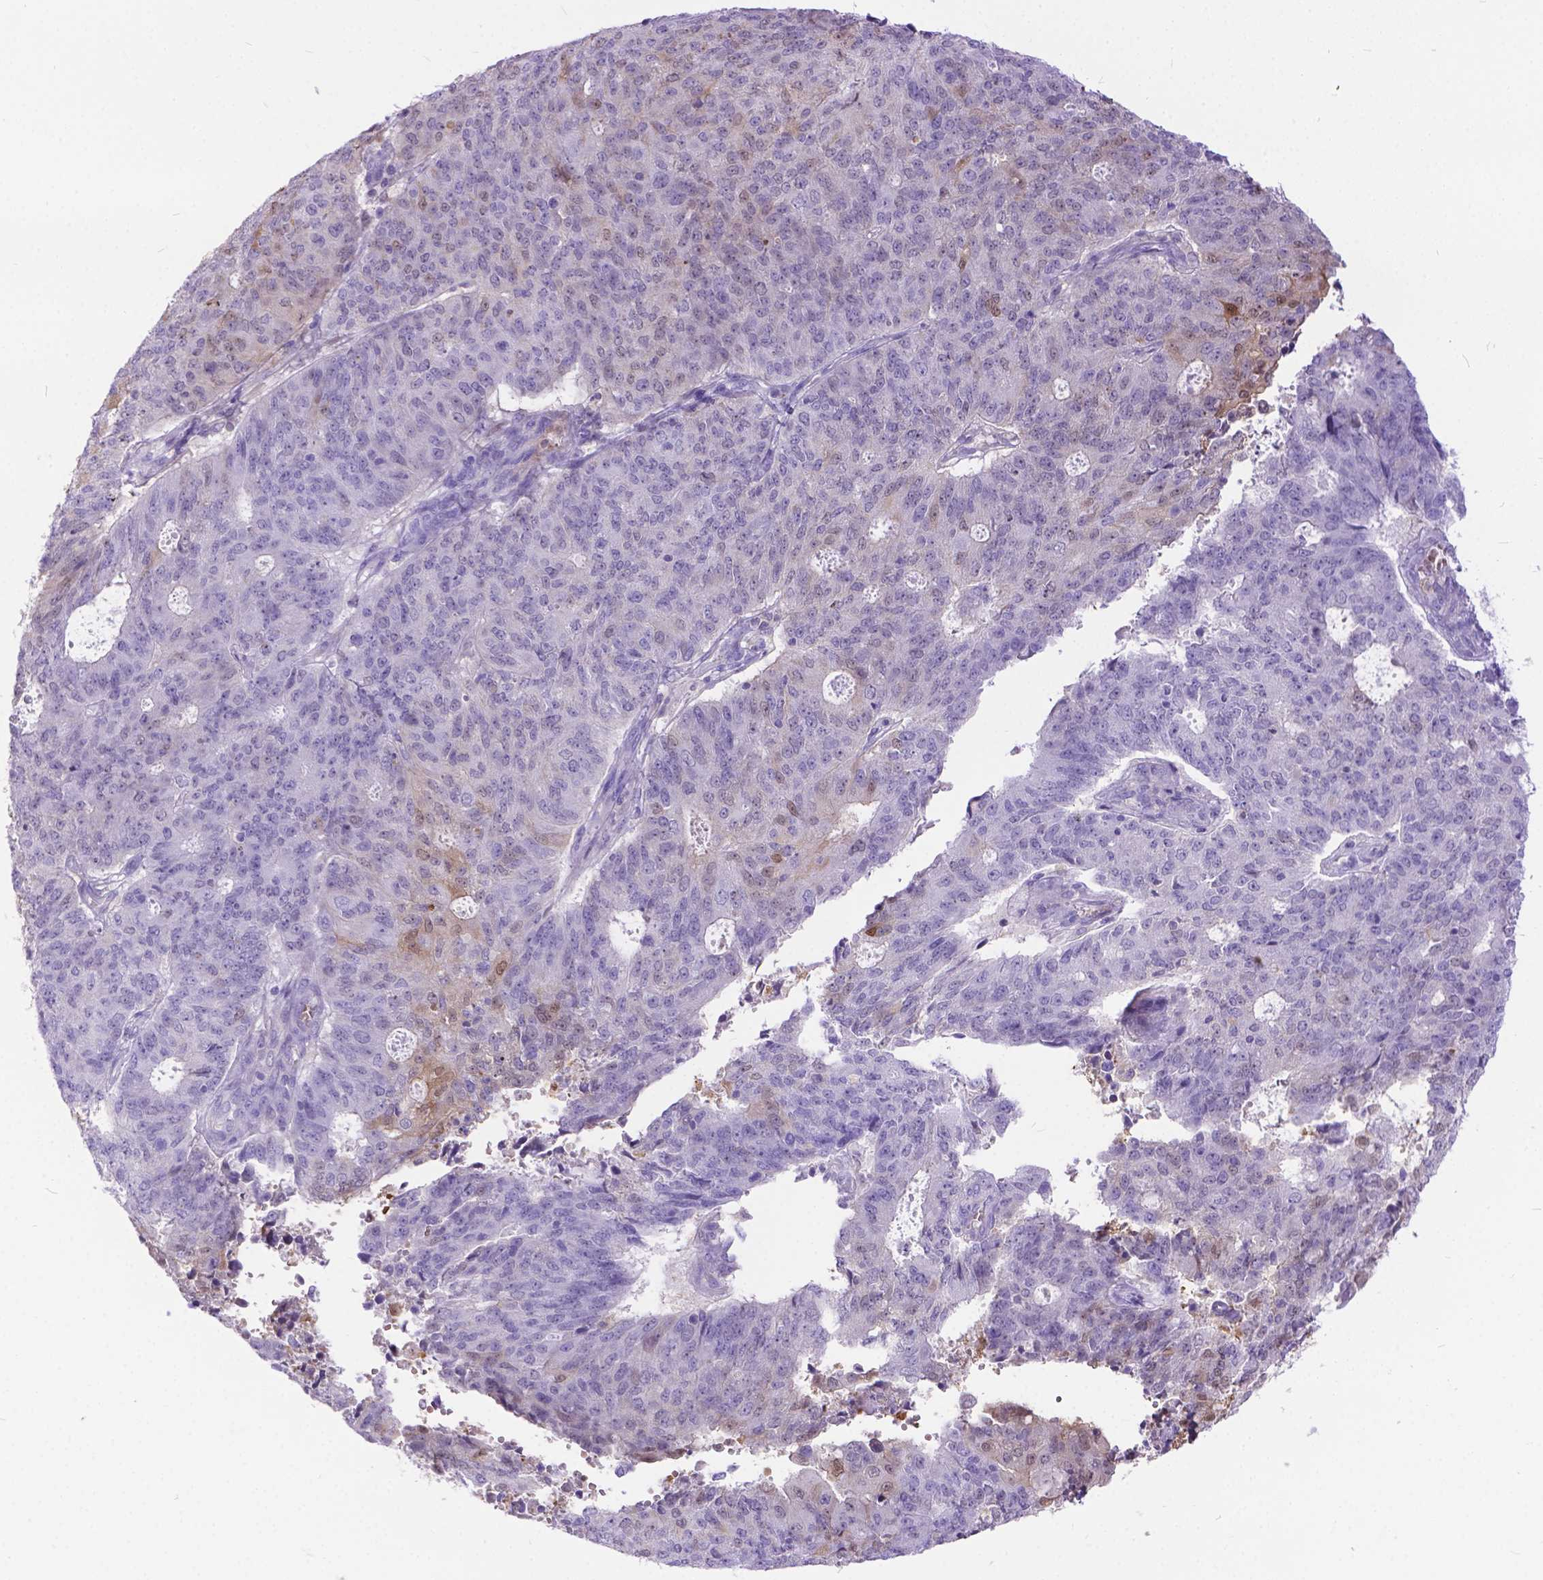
{"staining": {"intensity": "moderate", "quantity": "<25%", "location": "cytoplasmic/membranous,nuclear"}, "tissue": "endometrial cancer", "cell_type": "Tumor cells", "image_type": "cancer", "snomed": [{"axis": "morphology", "description": "Adenocarcinoma, NOS"}, {"axis": "topography", "description": "Endometrium"}], "caption": "A brown stain highlights moderate cytoplasmic/membranous and nuclear expression of a protein in human endometrial cancer tumor cells.", "gene": "TMEM169", "patient": {"sex": "female", "age": 82}}